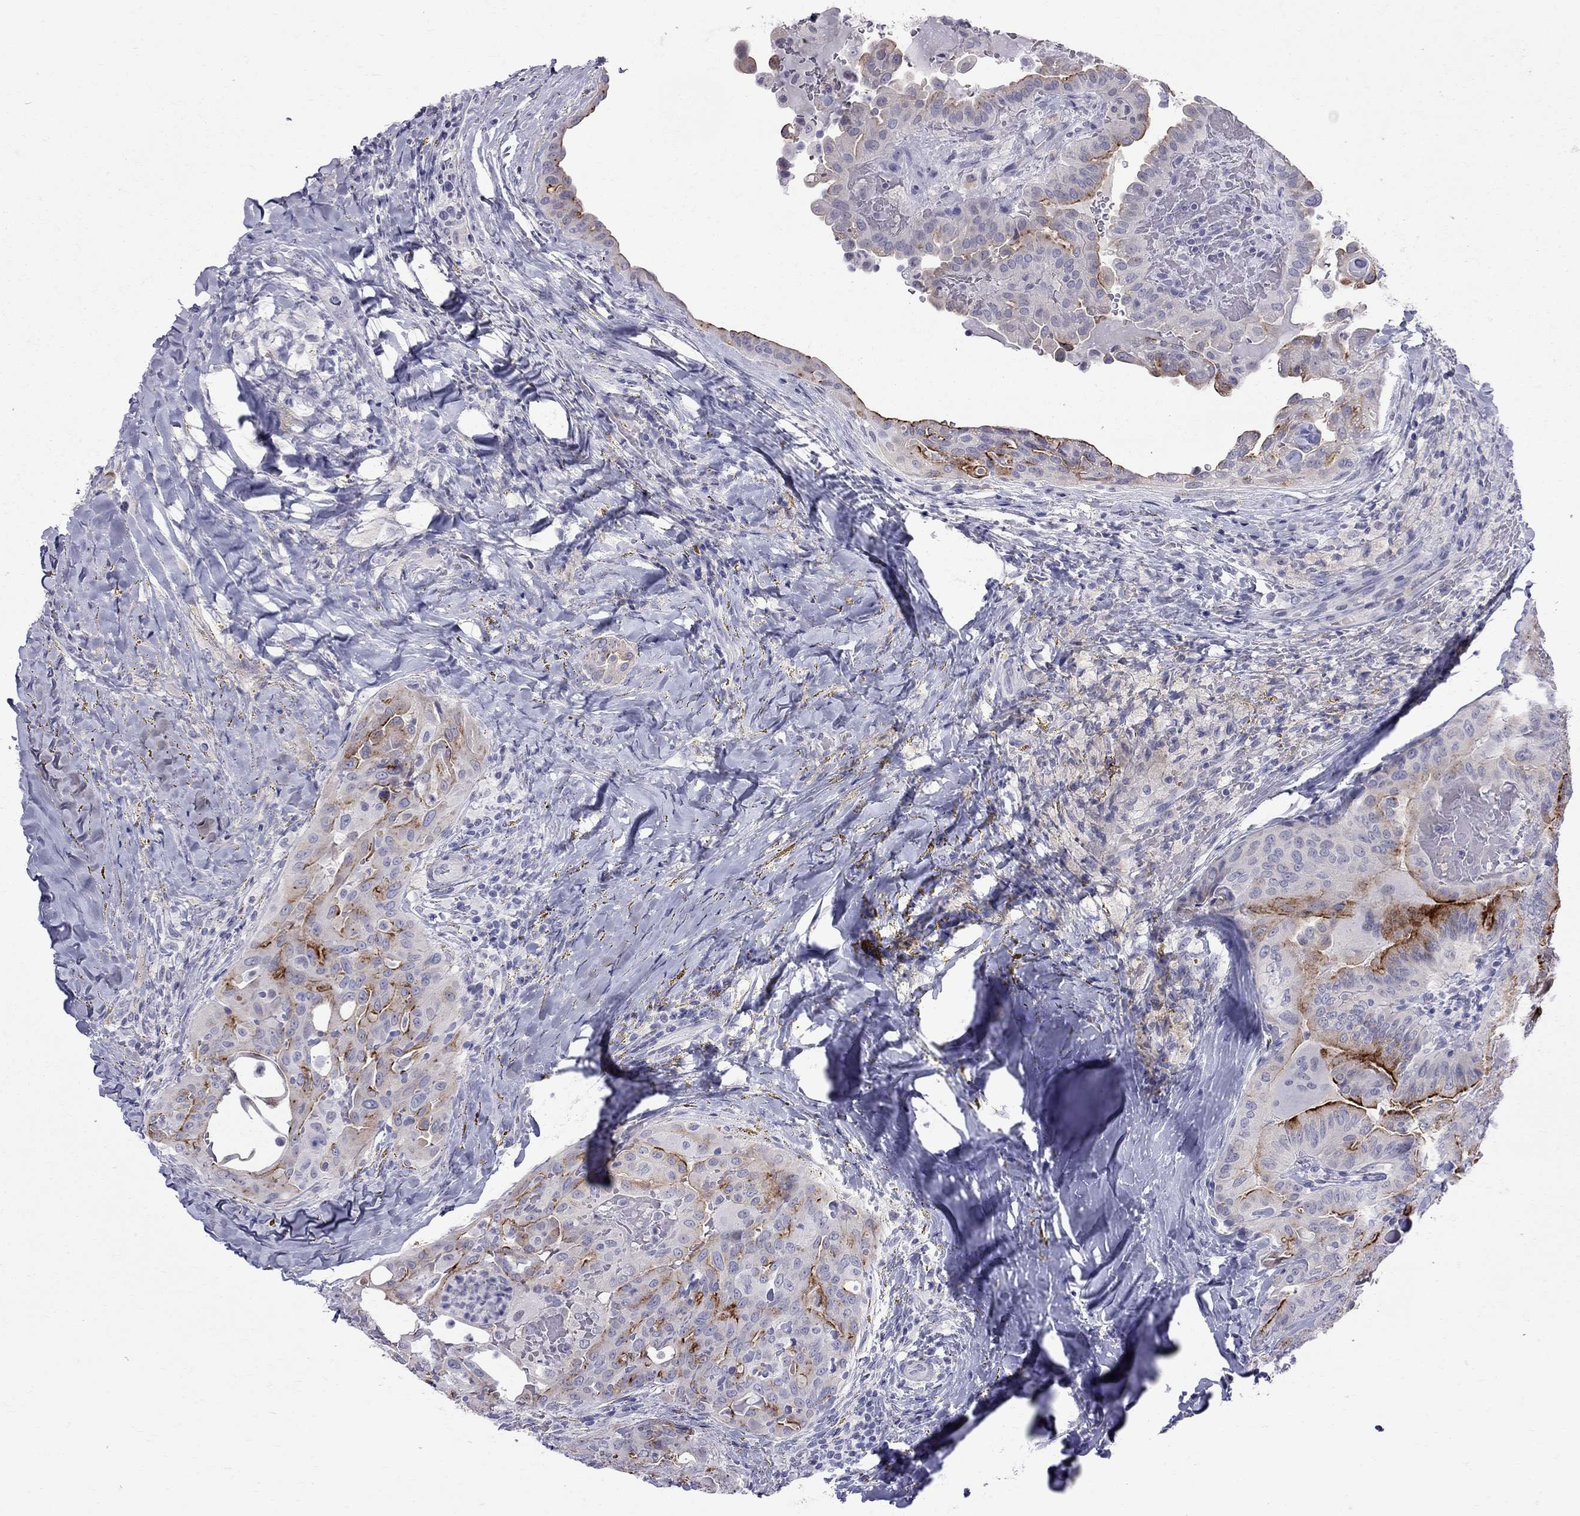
{"staining": {"intensity": "strong", "quantity": ">75%", "location": "cytoplasmic/membranous"}, "tissue": "thyroid cancer", "cell_type": "Tumor cells", "image_type": "cancer", "snomed": [{"axis": "morphology", "description": "Papillary adenocarcinoma, NOS"}, {"axis": "topography", "description": "Thyroid gland"}], "caption": "Protein expression analysis of thyroid cancer (papillary adenocarcinoma) displays strong cytoplasmic/membranous staining in about >75% of tumor cells.", "gene": "MUC15", "patient": {"sex": "female", "age": 68}}